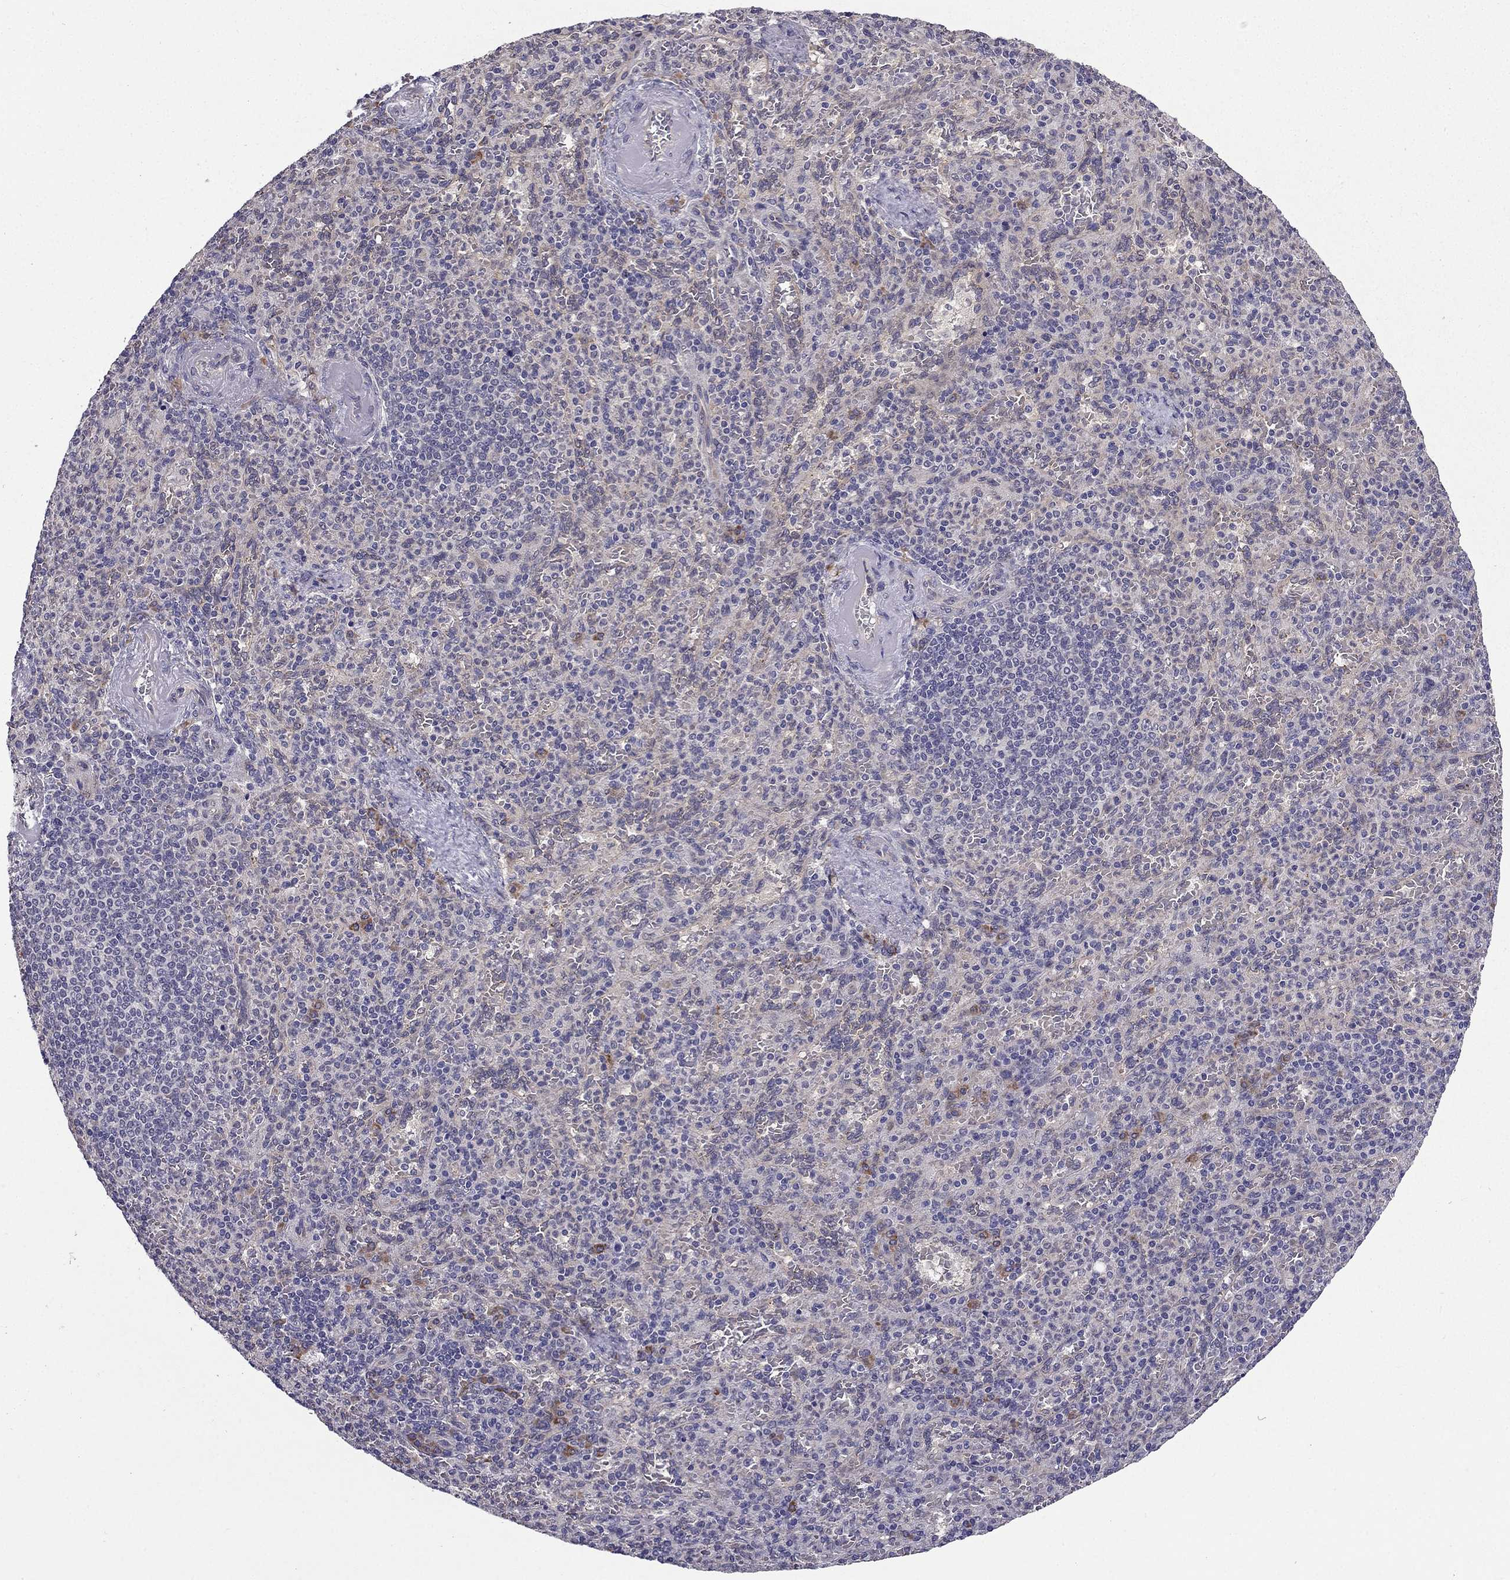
{"staining": {"intensity": "moderate", "quantity": "<25%", "location": "cytoplasmic/membranous"}, "tissue": "spleen", "cell_type": "Cells in red pulp", "image_type": "normal", "snomed": [{"axis": "morphology", "description": "Normal tissue, NOS"}, {"axis": "topography", "description": "Spleen"}], "caption": "Immunohistochemistry (IHC) (DAB (3,3'-diaminobenzidine)) staining of normal spleen displays moderate cytoplasmic/membranous protein expression in approximately <25% of cells in red pulp.", "gene": "ARHGEF28", "patient": {"sex": "female", "age": 74}}